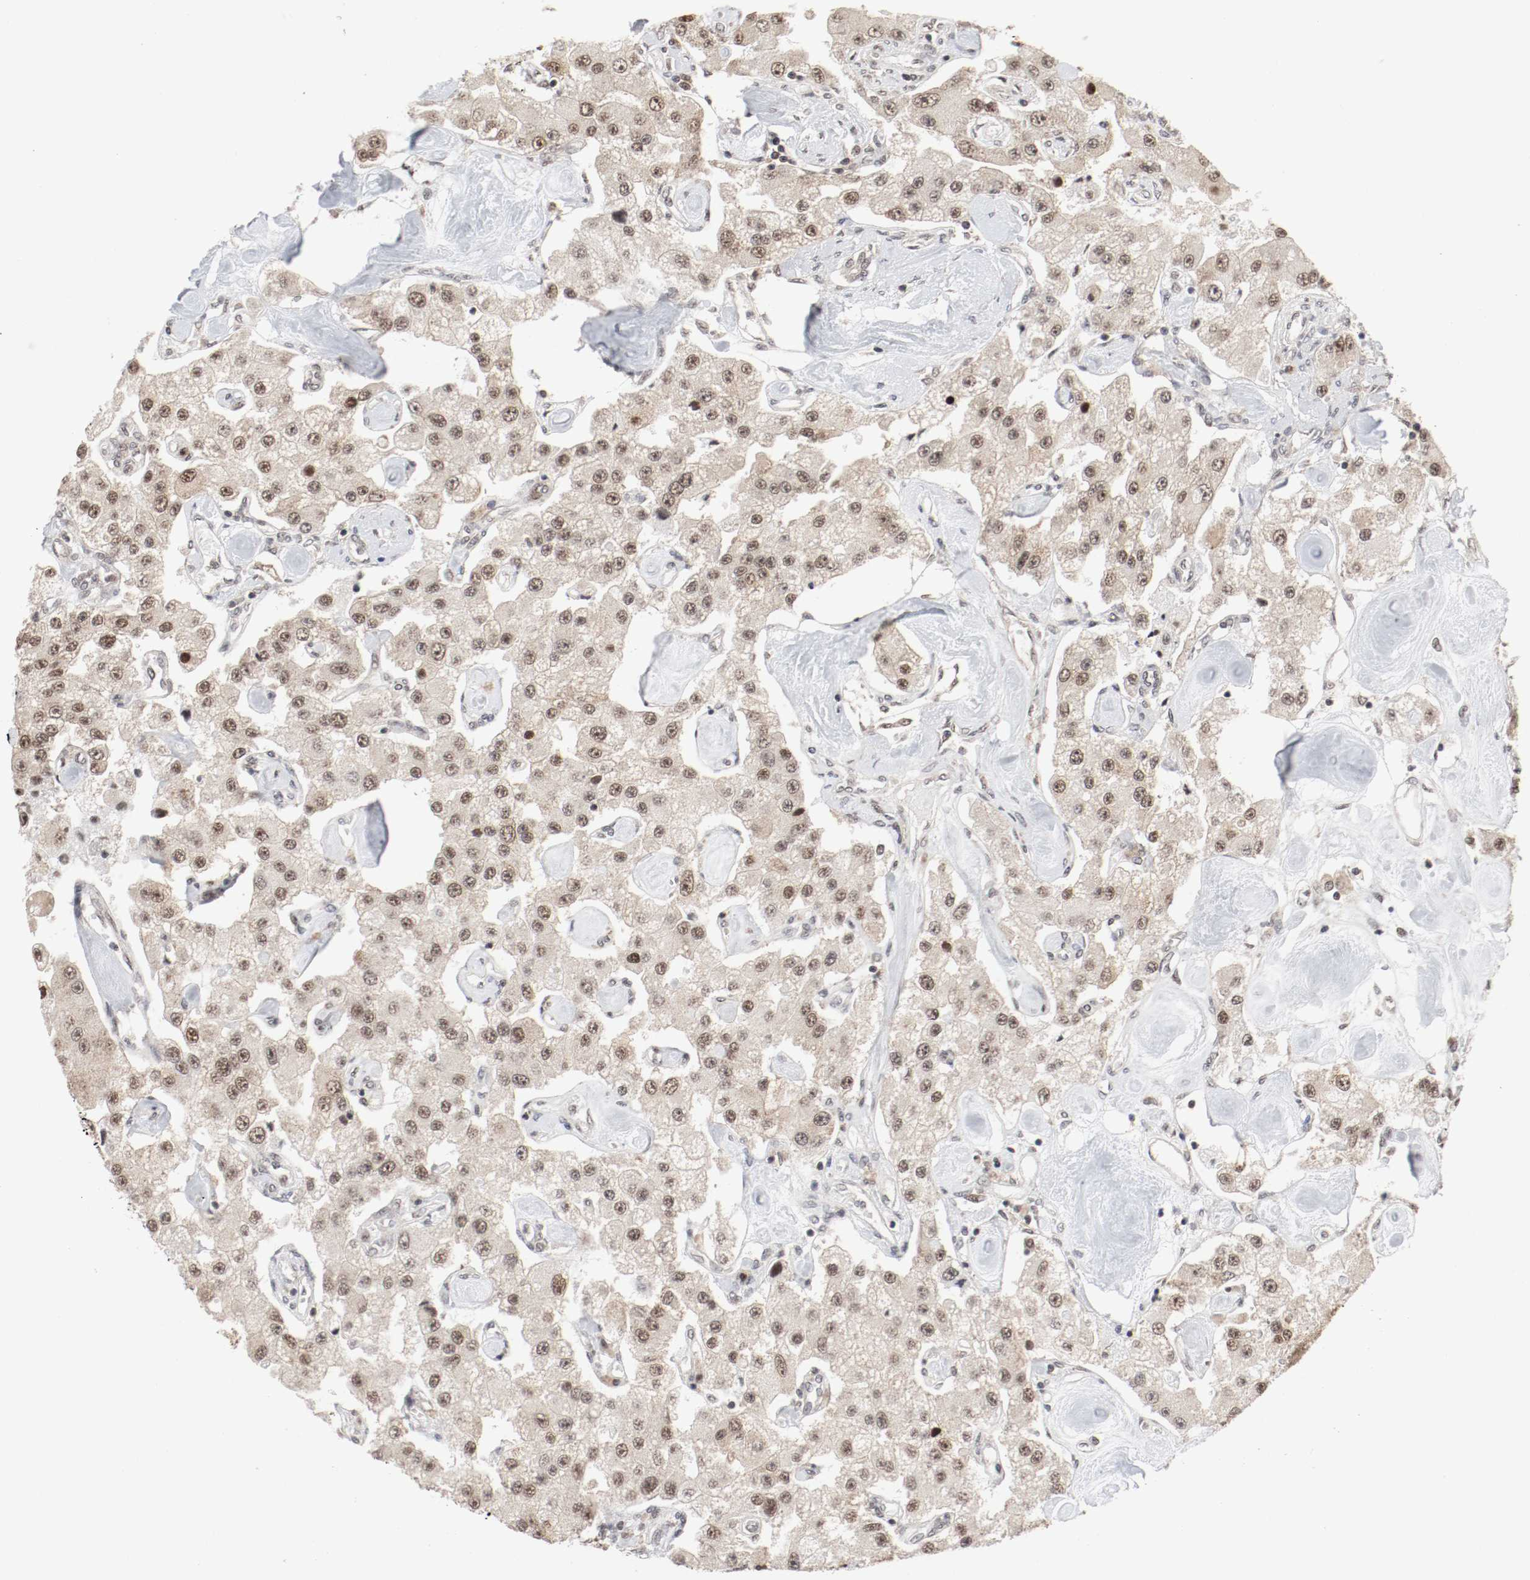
{"staining": {"intensity": "moderate", "quantity": ">75%", "location": "cytoplasmic/membranous,nuclear"}, "tissue": "carcinoid", "cell_type": "Tumor cells", "image_type": "cancer", "snomed": [{"axis": "morphology", "description": "Carcinoid, malignant, NOS"}, {"axis": "topography", "description": "Pancreas"}], "caption": "Moderate cytoplasmic/membranous and nuclear positivity is identified in approximately >75% of tumor cells in malignant carcinoid. (brown staining indicates protein expression, while blue staining denotes nuclei).", "gene": "CSNK2B", "patient": {"sex": "male", "age": 41}}